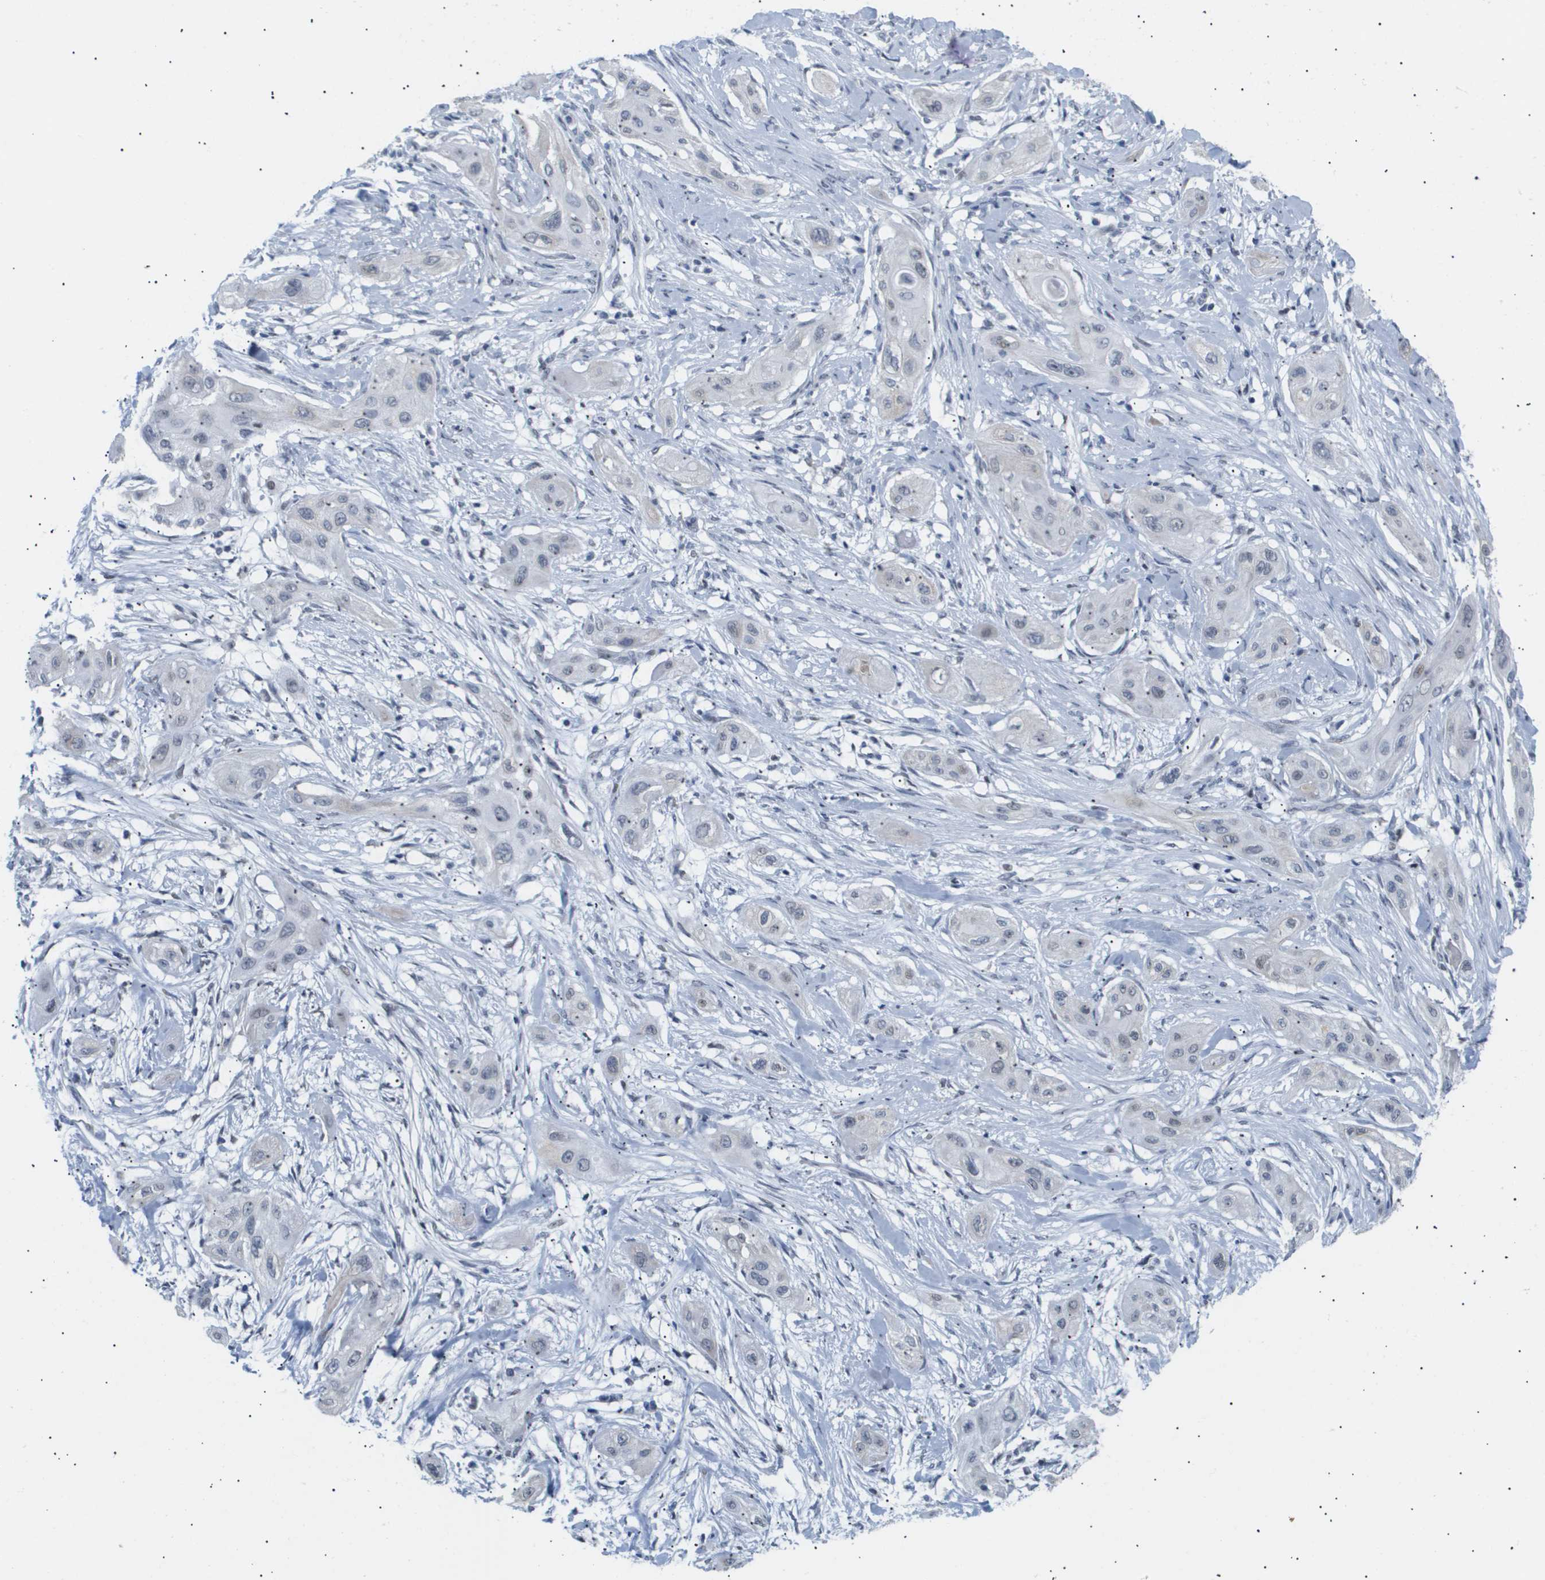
{"staining": {"intensity": "negative", "quantity": "none", "location": "none"}, "tissue": "lung cancer", "cell_type": "Tumor cells", "image_type": "cancer", "snomed": [{"axis": "morphology", "description": "Squamous cell carcinoma, NOS"}, {"axis": "topography", "description": "Lung"}], "caption": "This micrograph is of lung cancer (squamous cell carcinoma) stained with IHC to label a protein in brown with the nuclei are counter-stained blue. There is no positivity in tumor cells.", "gene": "PPARD", "patient": {"sex": "female", "age": 47}}